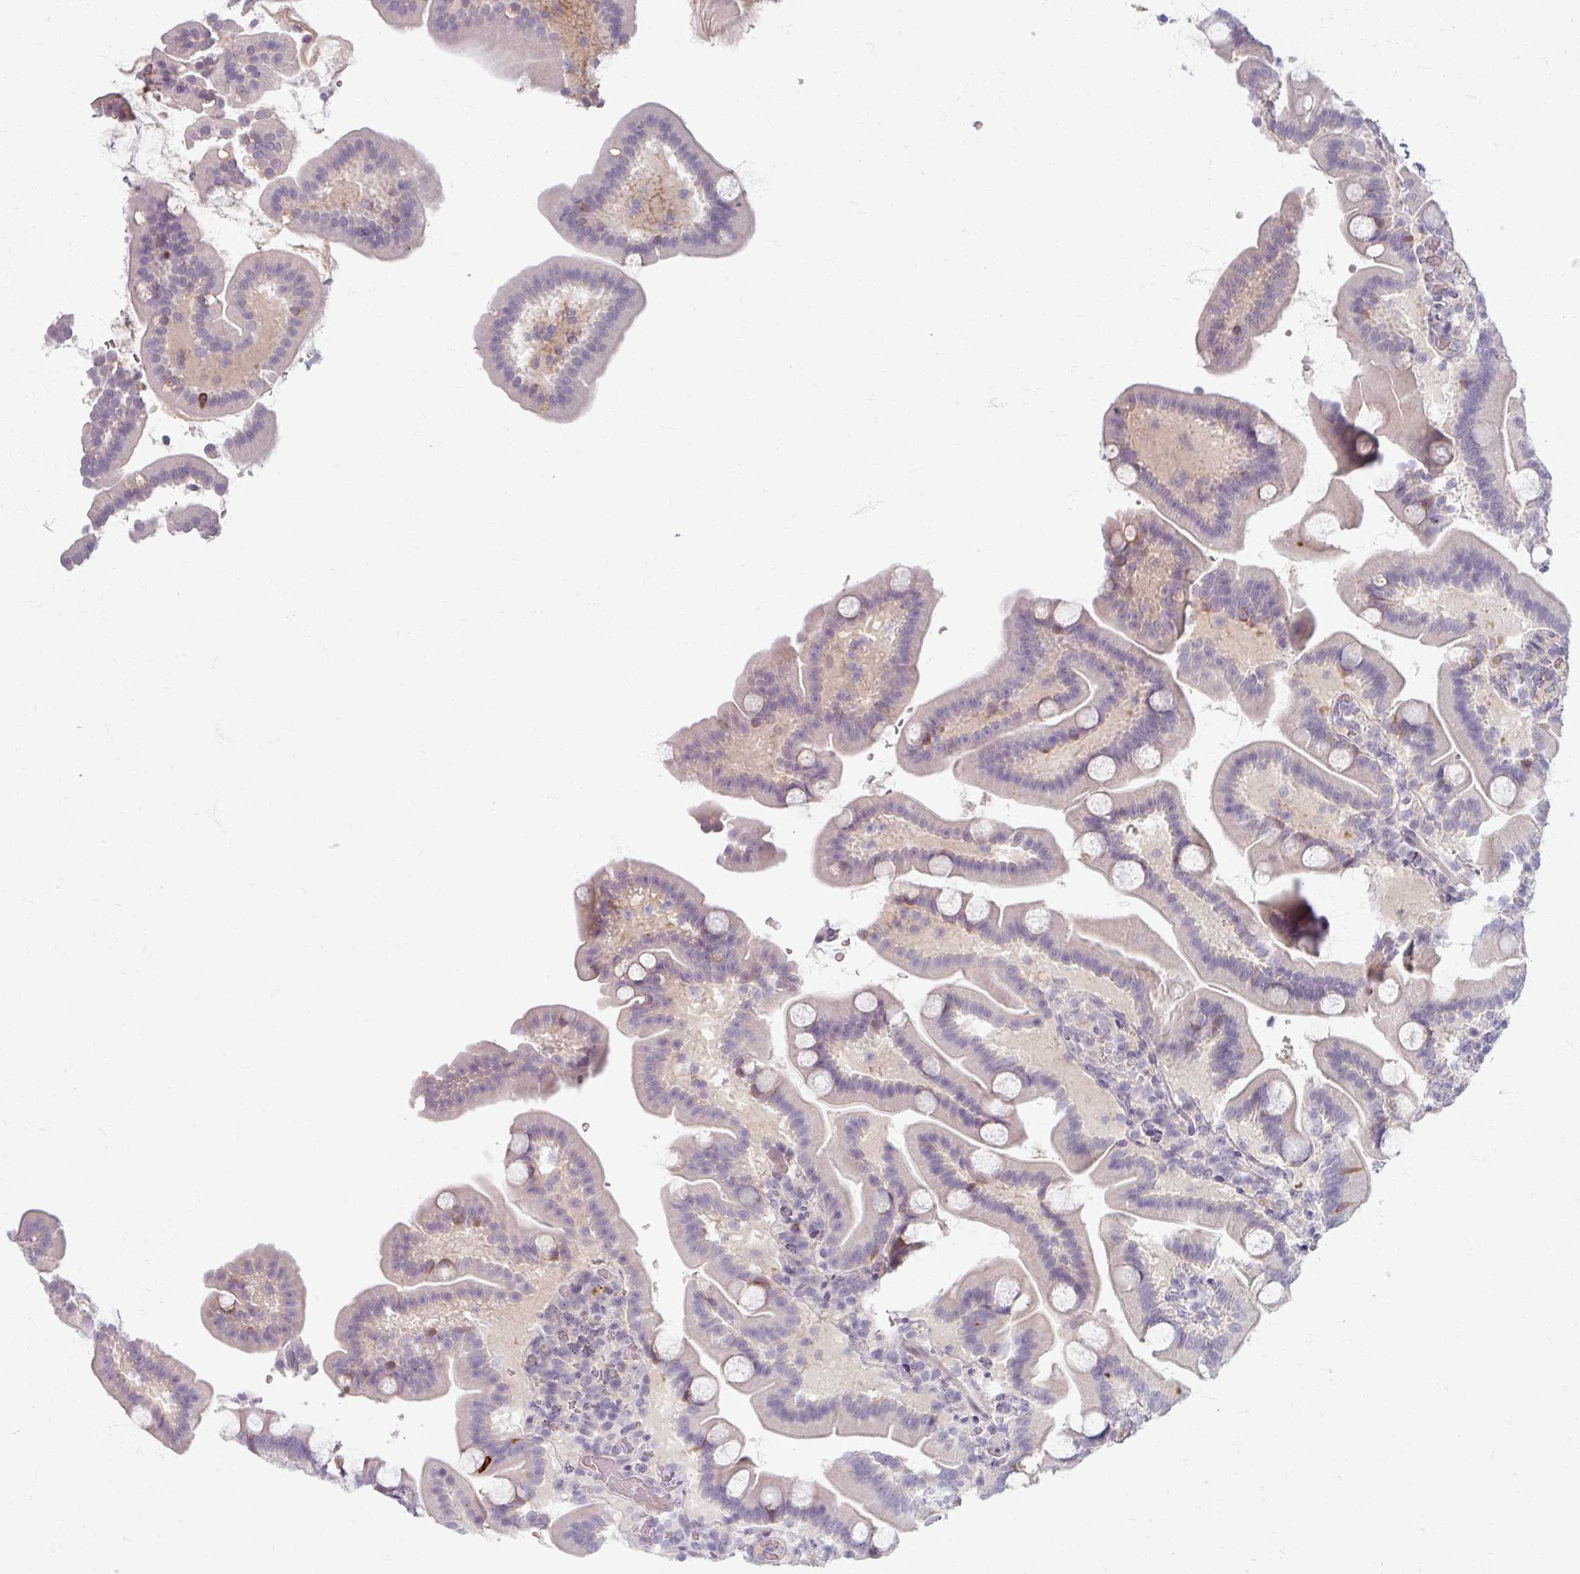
{"staining": {"intensity": "moderate", "quantity": "<25%", "location": "cytoplasmic/membranous"}, "tissue": "duodenum", "cell_type": "Glandular cells", "image_type": "normal", "snomed": [{"axis": "morphology", "description": "Normal tissue, NOS"}, {"axis": "topography", "description": "Duodenum"}], "caption": "Immunohistochemical staining of normal human duodenum shows <25% levels of moderate cytoplasmic/membranous protein staining in about <25% of glandular cells.", "gene": "TTLL7", "patient": {"sex": "male", "age": 55}}